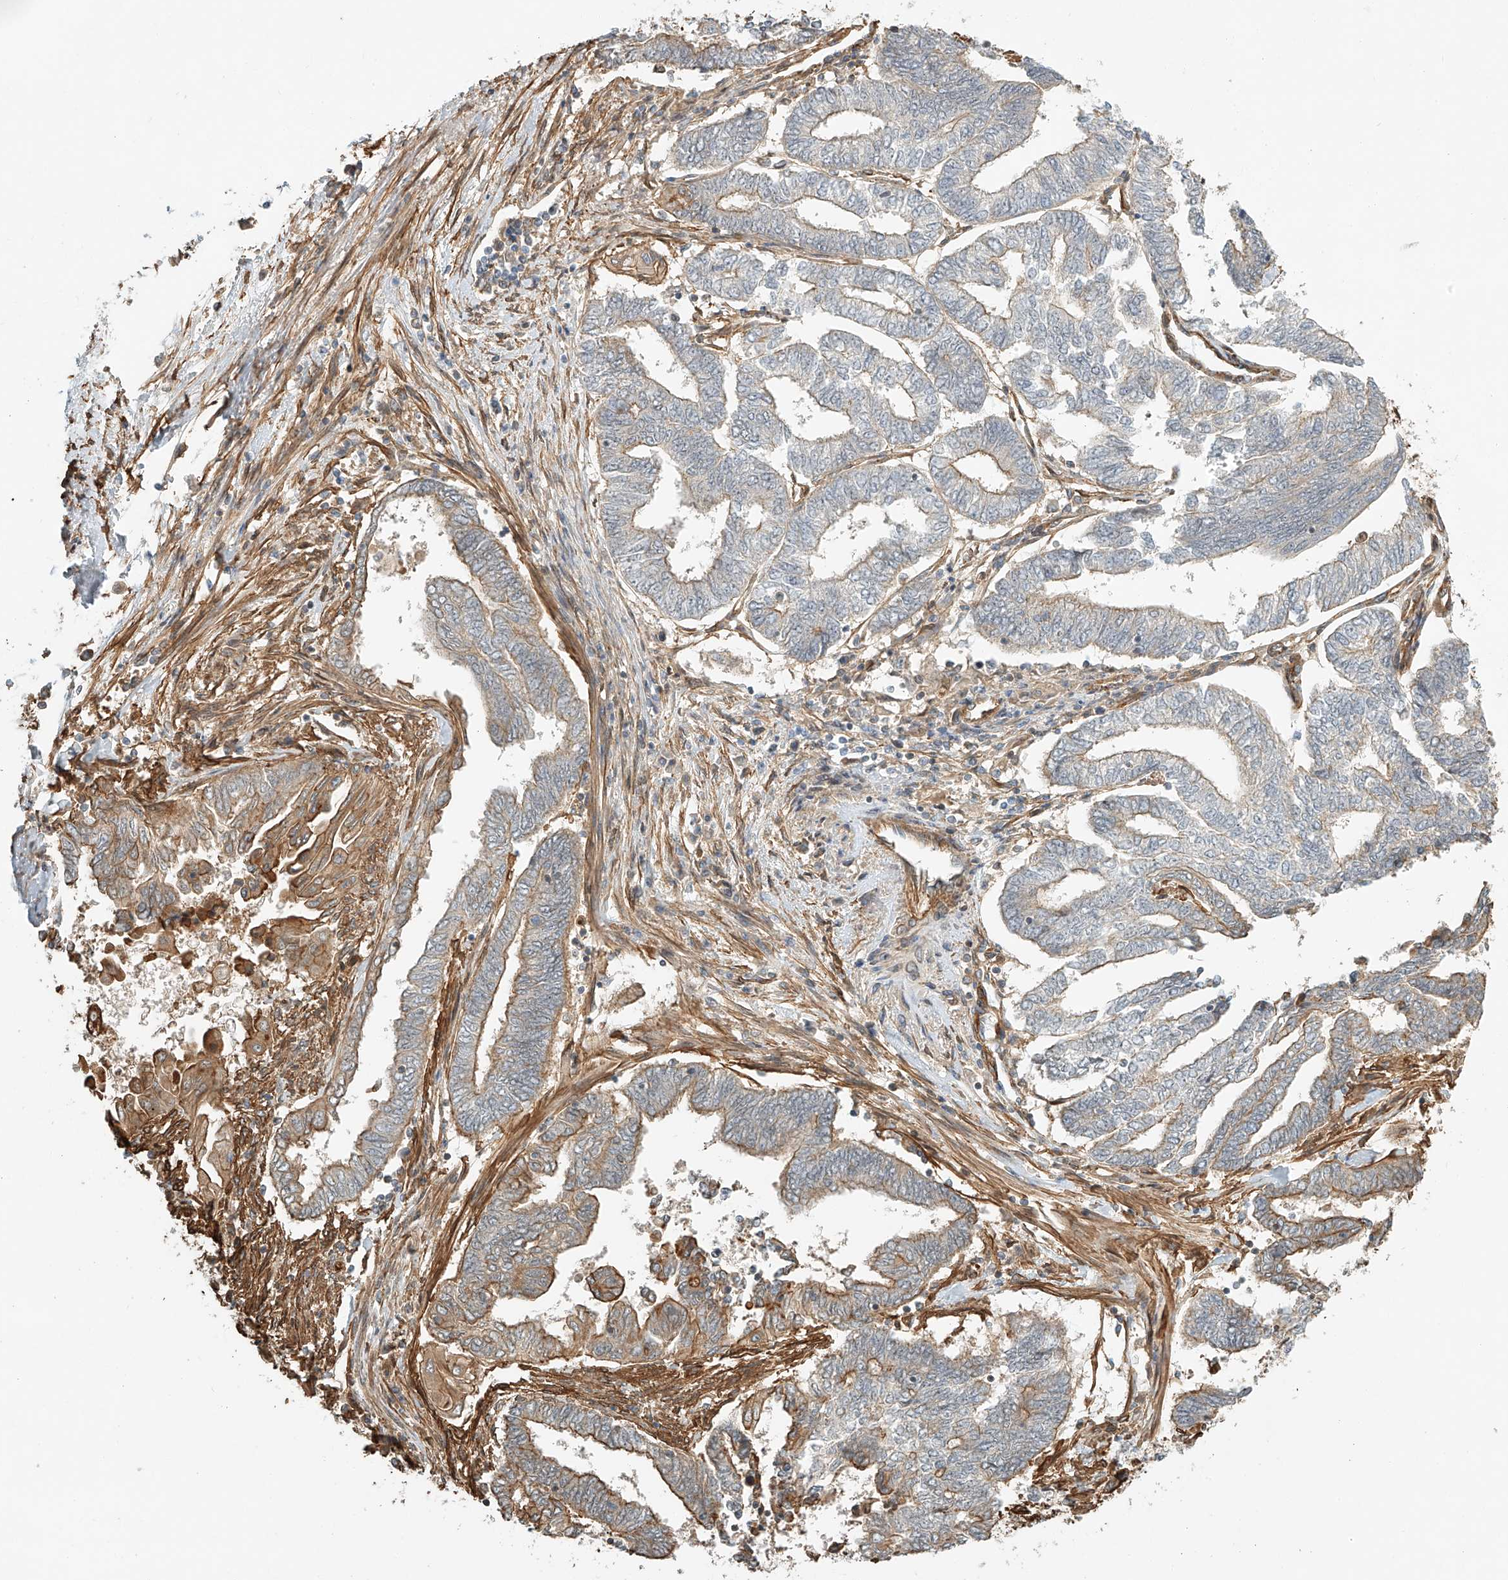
{"staining": {"intensity": "moderate", "quantity": "25%-75%", "location": "cytoplasmic/membranous"}, "tissue": "endometrial cancer", "cell_type": "Tumor cells", "image_type": "cancer", "snomed": [{"axis": "morphology", "description": "Adenocarcinoma, NOS"}, {"axis": "topography", "description": "Uterus"}, {"axis": "topography", "description": "Endometrium"}], "caption": "Immunohistochemical staining of human endometrial cancer (adenocarcinoma) displays moderate cytoplasmic/membranous protein expression in approximately 25%-75% of tumor cells.", "gene": "CSMD3", "patient": {"sex": "female", "age": 70}}